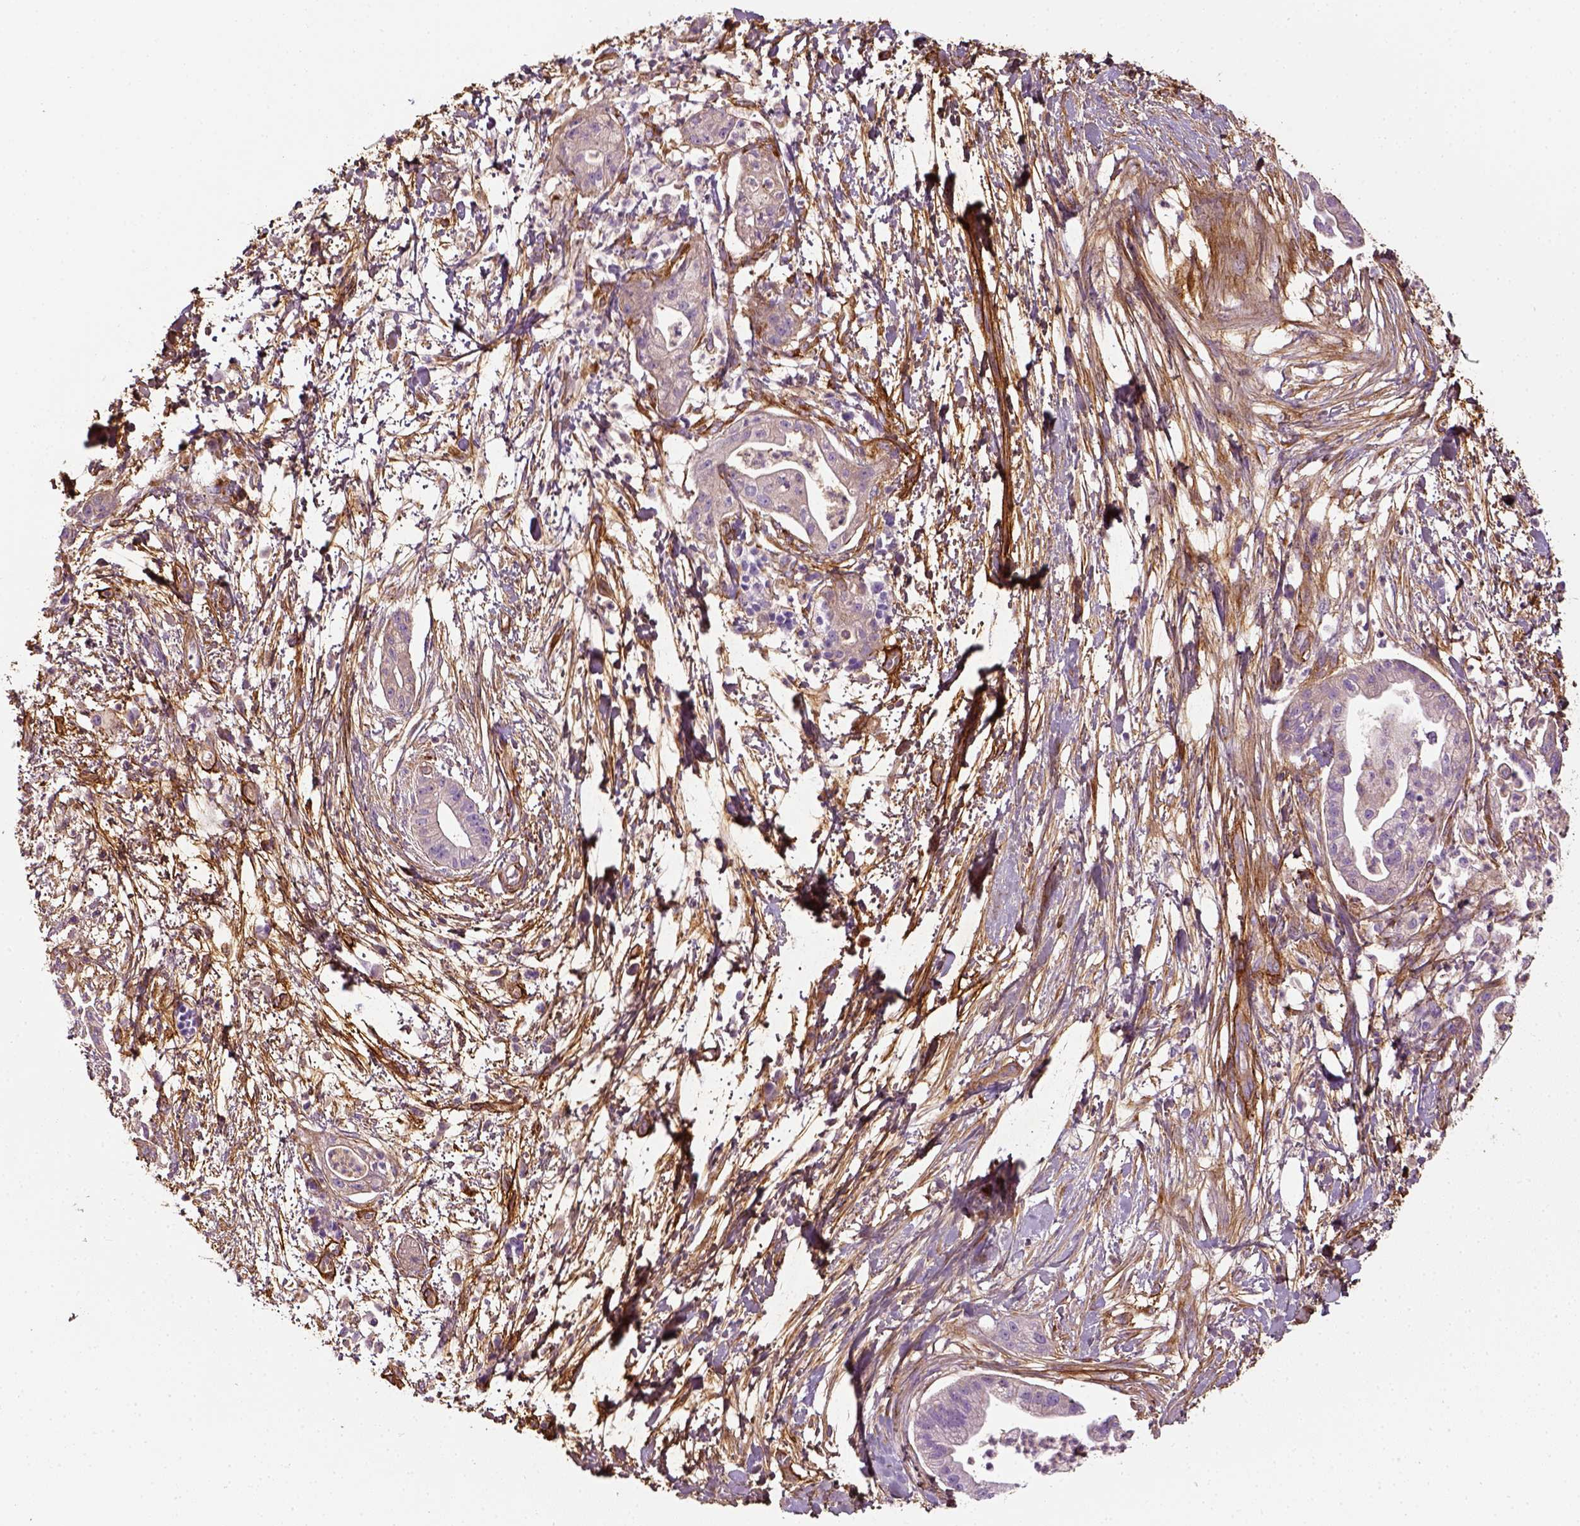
{"staining": {"intensity": "negative", "quantity": "none", "location": "none"}, "tissue": "pancreatic cancer", "cell_type": "Tumor cells", "image_type": "cancer", "snomed": [{"axis": "morphology", "description": "Normal tissue, NOS"}, {"axis": "morphology", "description": "Adenocarcinoma, NOS"}, {"axis": "topography", "description": "Lymph node"}, {"axis": "topography", "description": "Pancreas"}], "caption": "An immunohistochemistry image of pancreatic adenocarcinoma is shown. There is no staining in tumor cells of pancreatic adenocarcinoma. Brightfield microscopy of IHC stained with DAB (brown) and hematoxylin (blue), captured at high magnification.", "gene": "COL6A2", "patient": {"sex": "female", "age": 58}}